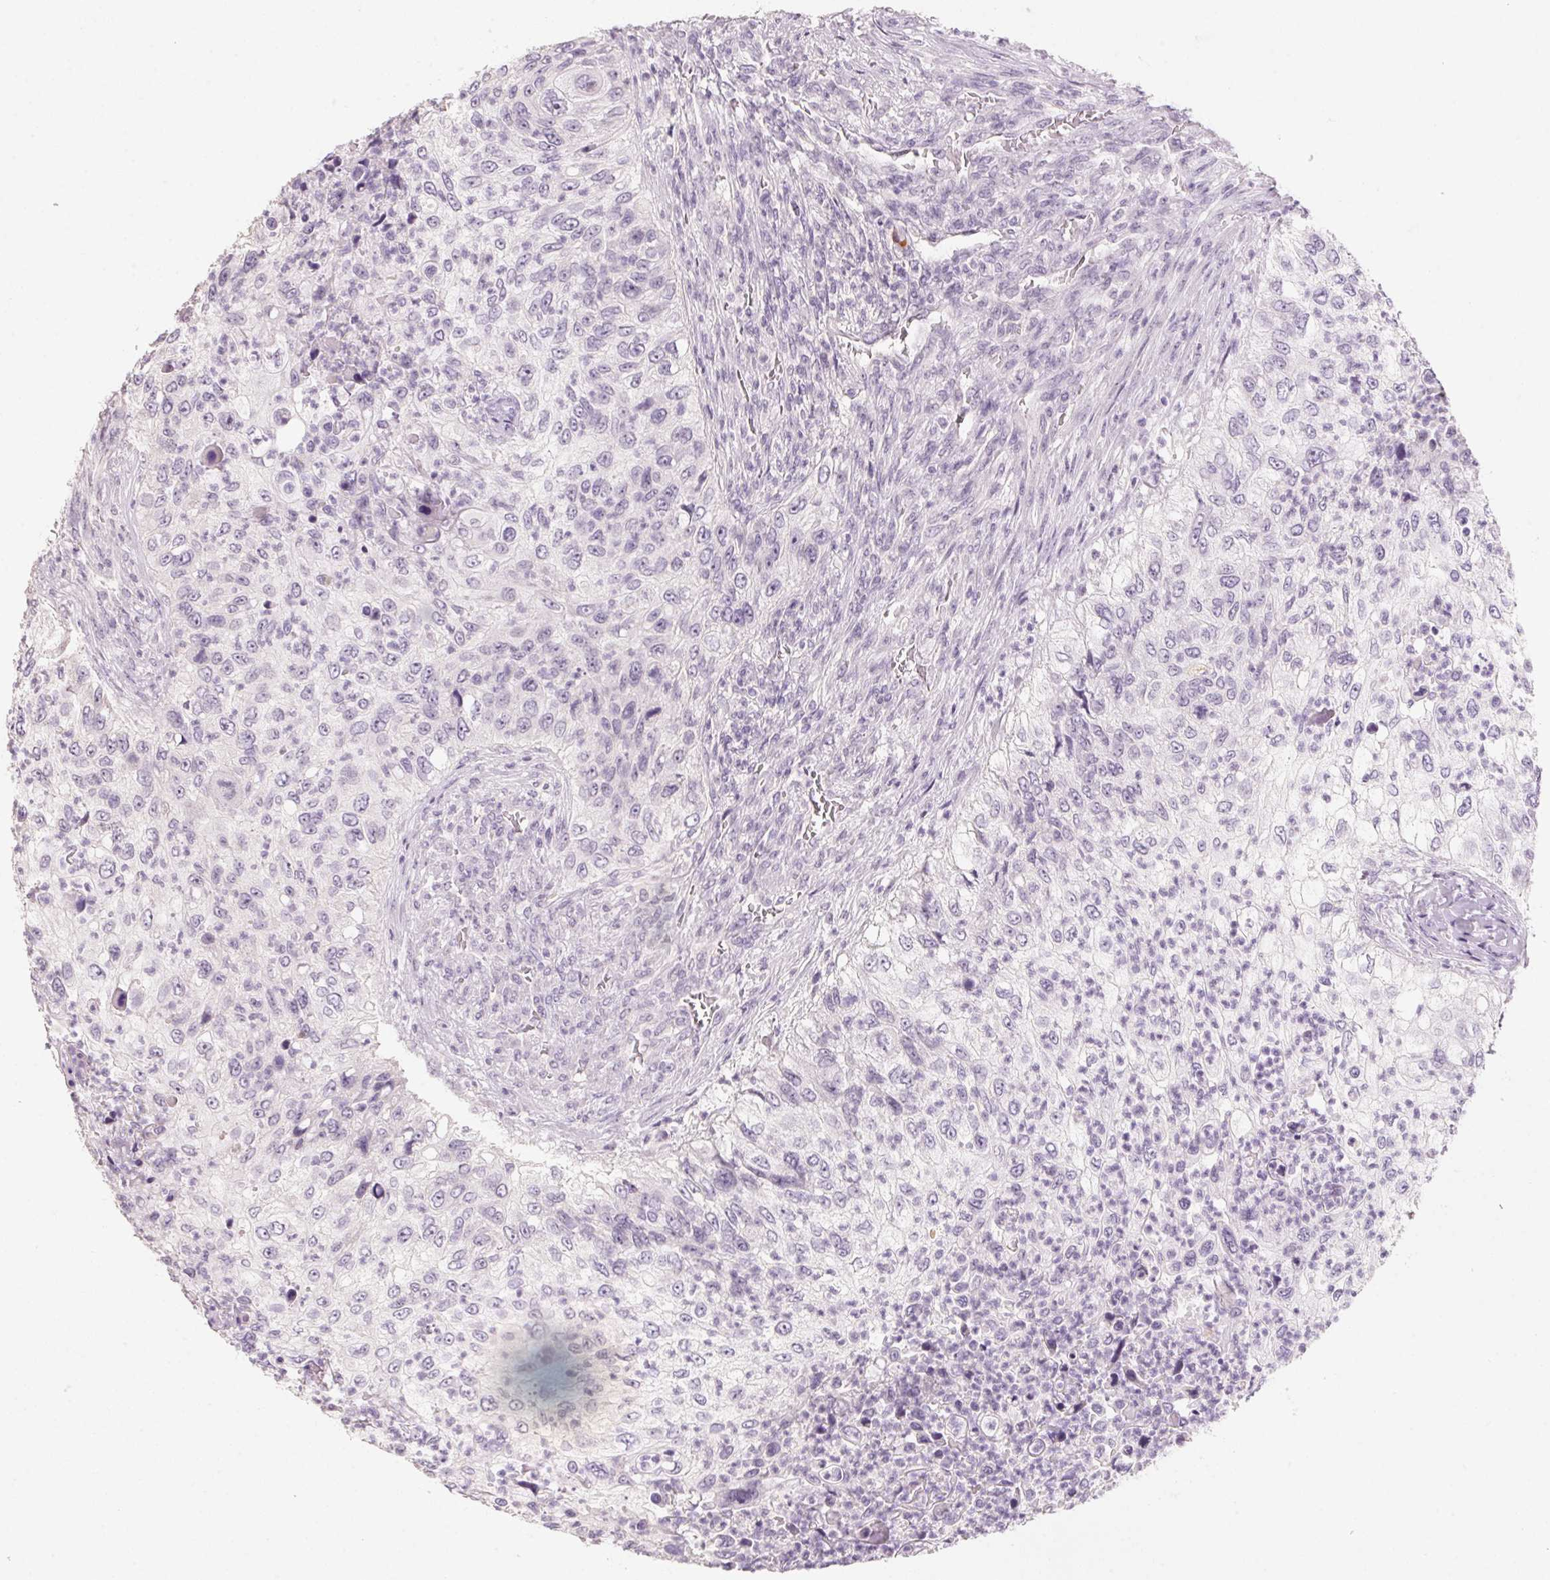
{"staining": {"intensity": "negative", "quantity": "none", "location": "none"}, "tissue": "urothelial cancer", "cell_type": "Tumor cells", "image_type": "cancer", "snomed": [{"axis": "morphology", "description": "Urothelial carcinoma, High grade"}, {"axis": "topography", "description": "Urinary bladder"}], "caption": "Tumor cells are negative for brown protein staining in urothelial cancer. (Immunohistochemistry (ihc), brightfield microscopy, high magnification).", "gene": "CAPZA3", "patient": {"sex": "female", "age": 60}}